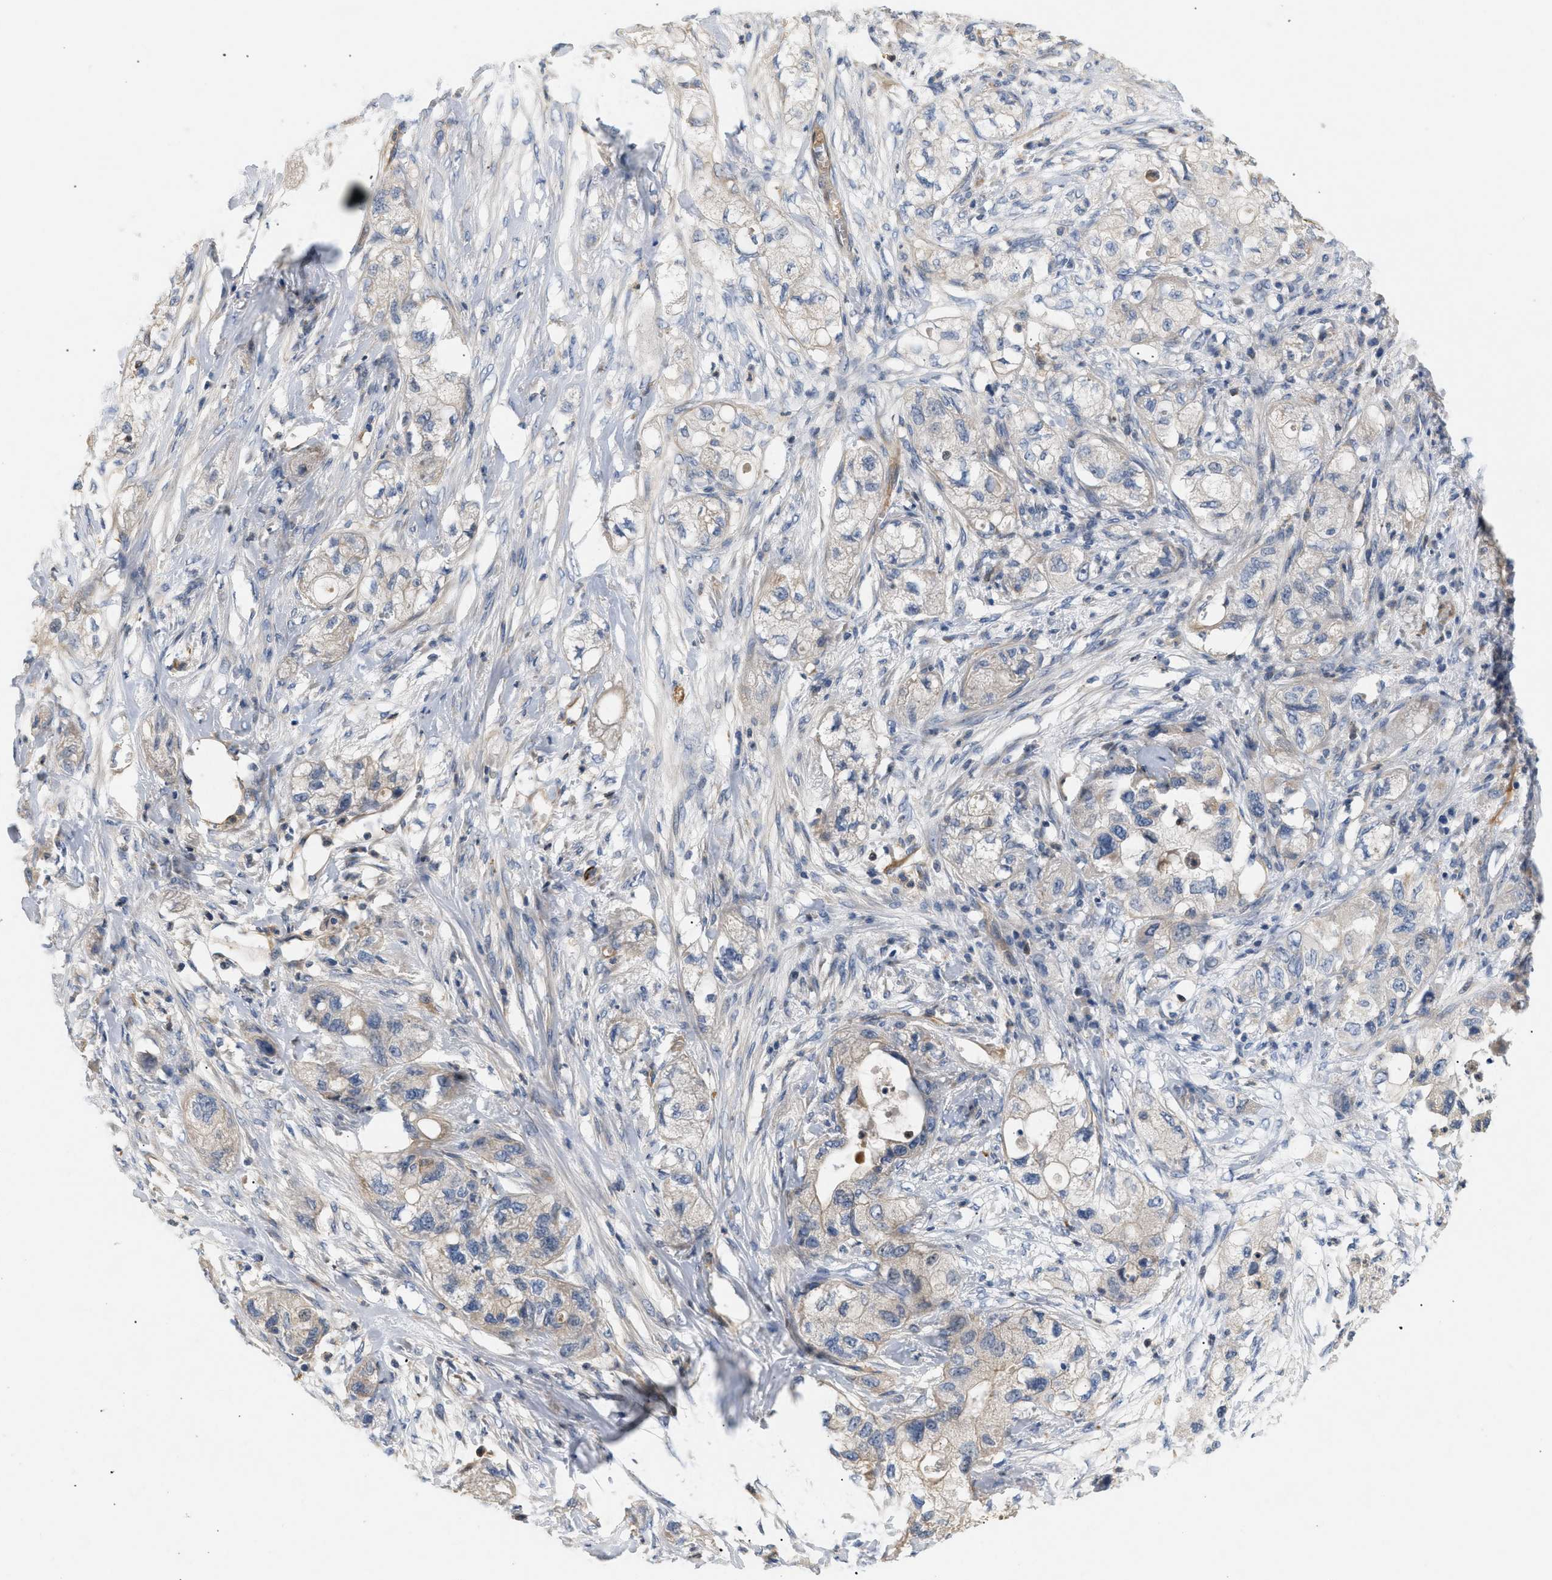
{"staining": {"intensity": "weak", "quantity": "25%-75%", "location": "cytoplasmic/membranous"}, "tissue": "pancreatic cancer", "cell_type": "Tumor cells", "image_type": "cancer", "snomed": [{"axis": "morphology", "description": "Adenocarcinoma, NOS"}, {"axis": "topography", "description": "Pancreas"}], "caption": "Pancreatic adenocarcinoma stained with immunohistochemistry shows weak cytoplasmic/membranous expression in about 25%-75% of tumor cells.", "gene": "FARS2", "patient": {"sex": "female", "age": 78}}